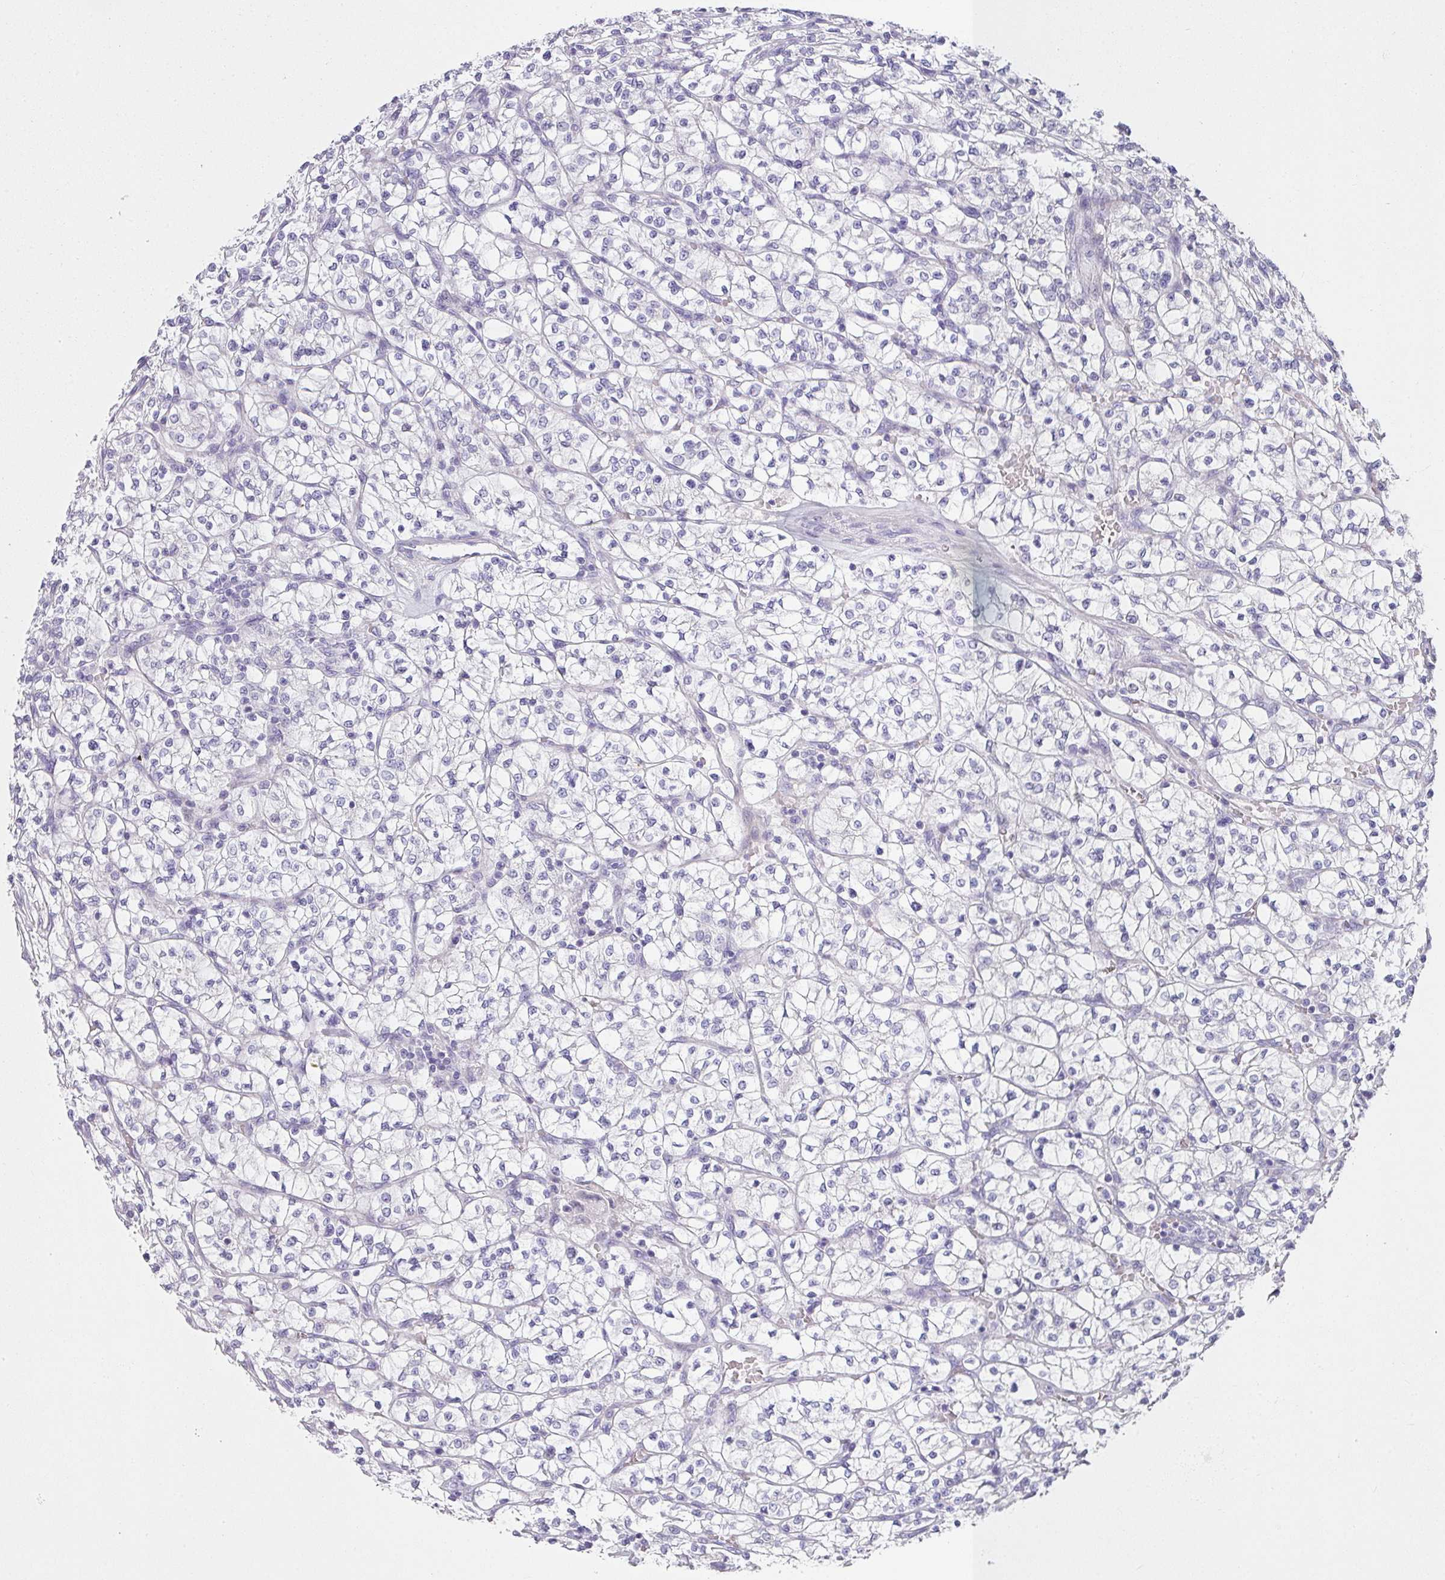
{"staining": {"intensity": "negative", "quantity": "none", "location": "none"}, "tissue": "renal cancer", "cell_type": "Tumor cells", "image_type": "cancer", "snomed": [{"axis": "morphology", "description": "Adenocarcinoma, NOS"}, {"axis": "topography", "description": "Kidney"}], "caption": "Tumor cells are negative for protein expression in human renal adenocarcinoma.", "gene": "VCY1B", "patient": {"sex": "female", "age": 64}}